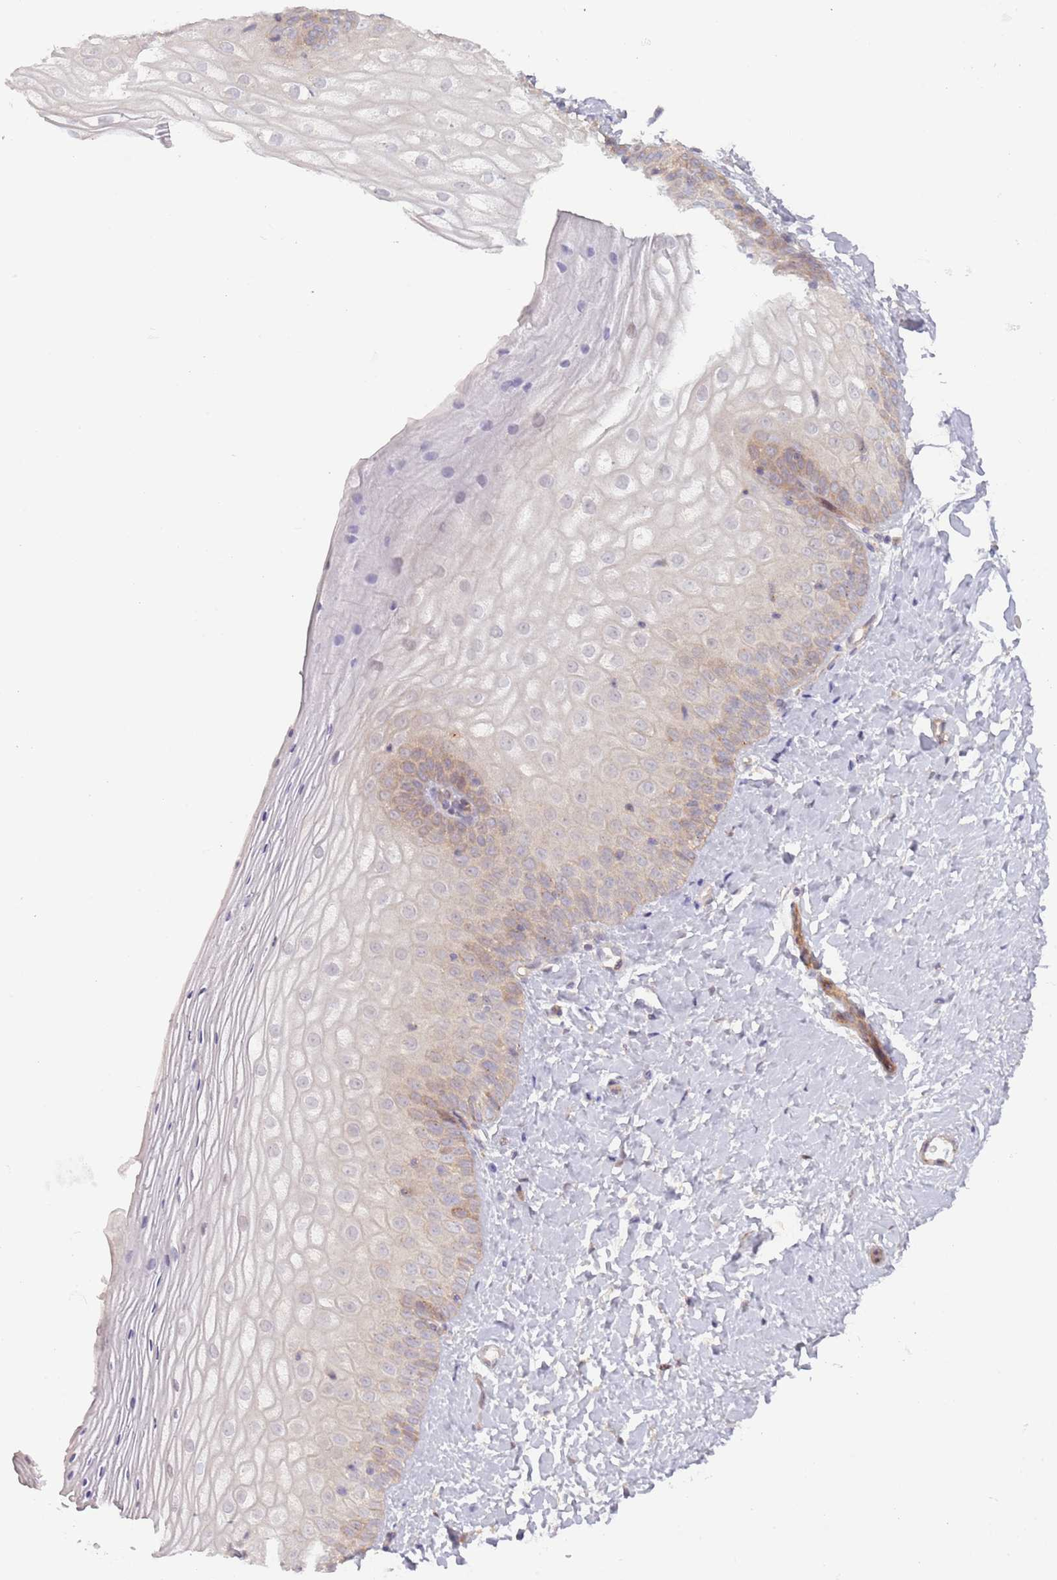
{"staining": {"intensity": "moderate", "quantity": "<25%", "location": "cytoplasmic/membranous"}, "tissue": "vagina", "cell_type": "Squamous epithelial cells", "image_type": "normal", "snomed": [{"axis": "morphology", "description": "Normal tissue, NOS"}, {"axis": "topography", "description": "Vagina"}], "caption": "This is a histology image of immunohistochemistry staining of unremarkable vagina, which shows moderate staining in the cytoplasmic/membranous of squamous epithelial cells.", "gene": "LDHD", "patient": {"sex": "female", "age": 65}}